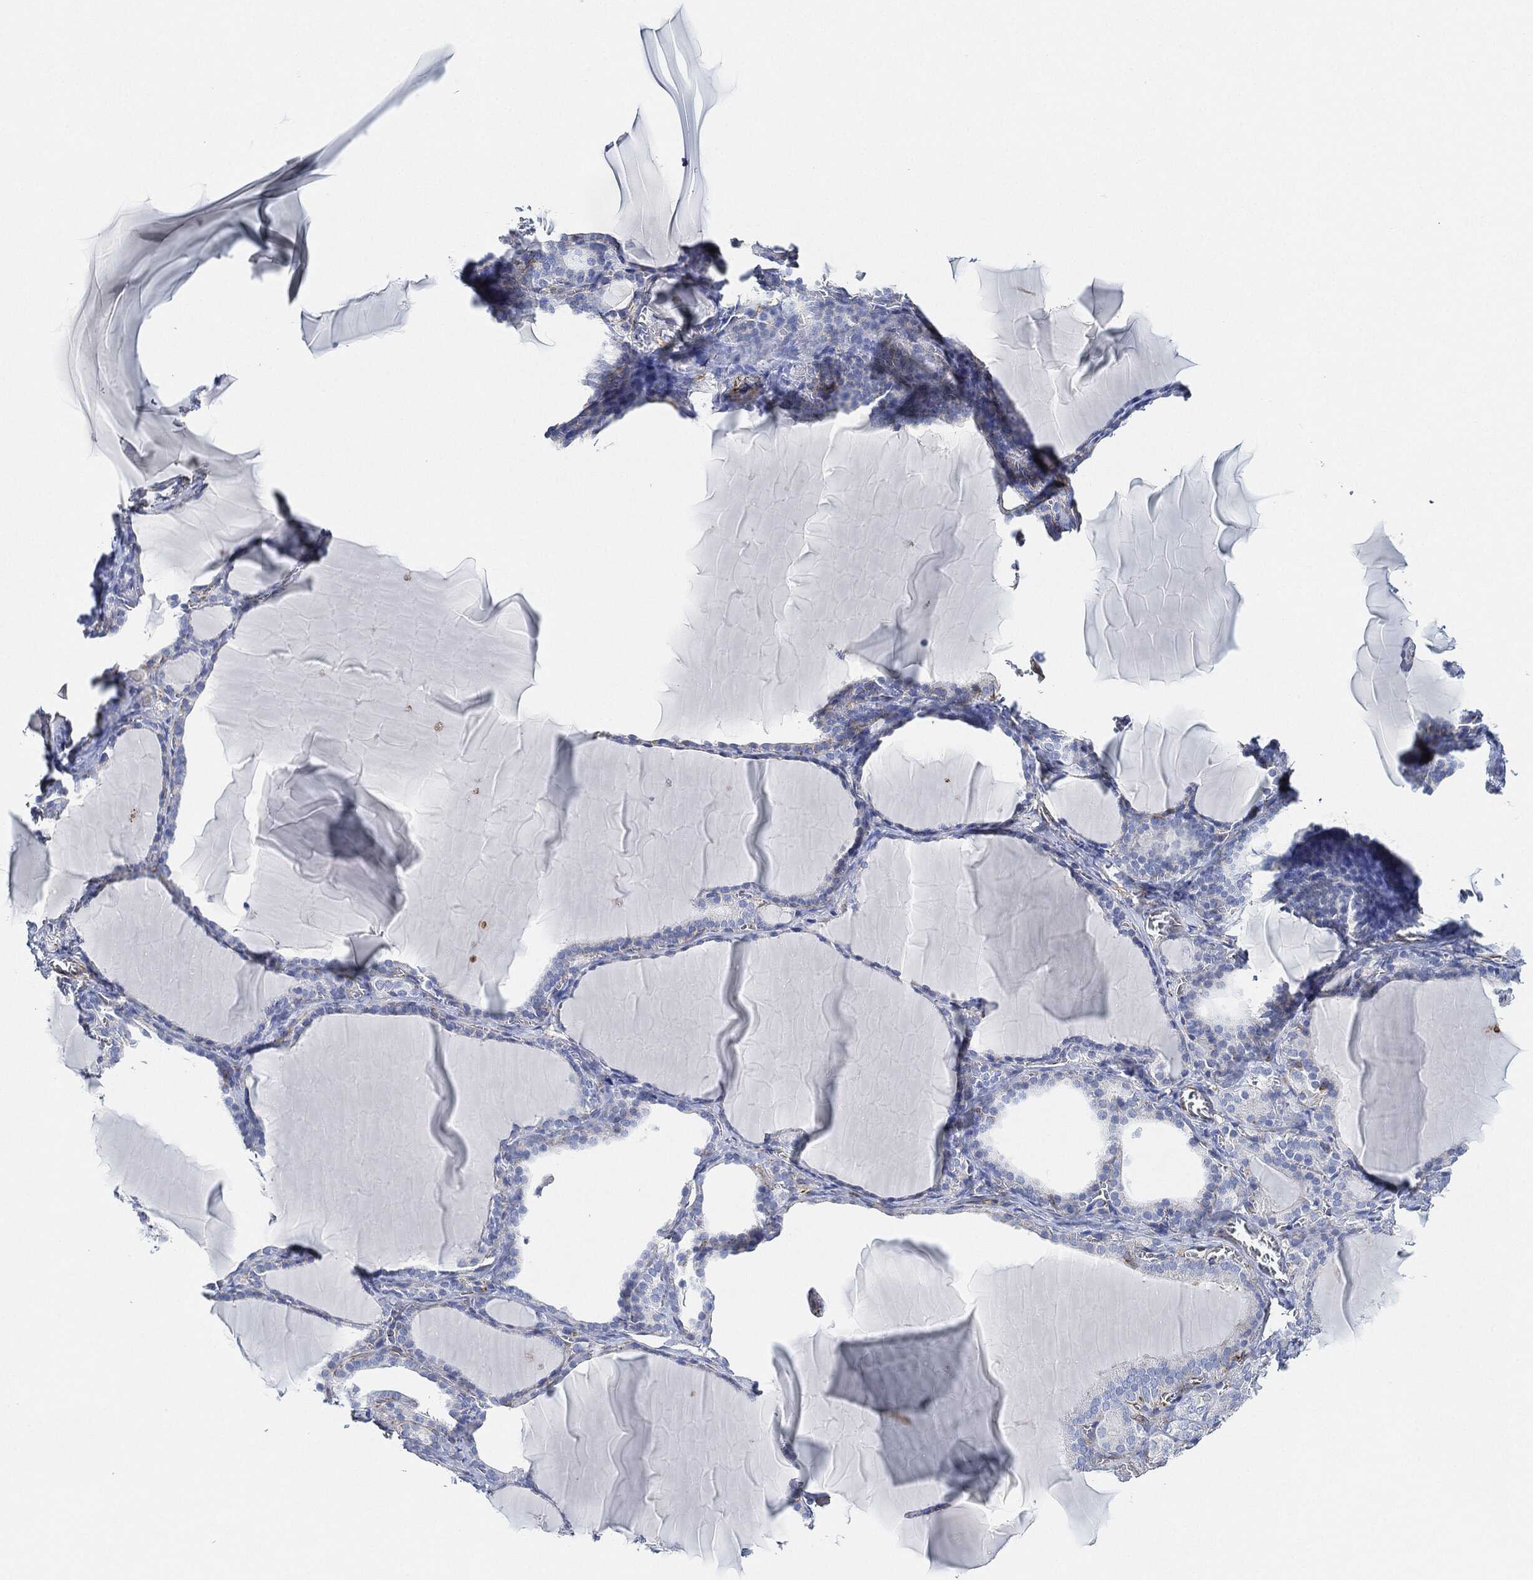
{"staining": {"intensity": "negative", "quantity": "none", "location": "none"}, "tissue": "thyroid gland", "cell_type": "Glandular cells", "image_type": "normal", "snomed": [{"axis": "morphology", "description": "Normal tissue, NOS"}, {"axis": "morphology", "description": "Hyperplasia, NOS"}, {"axis": "topography", "description": "Thyroid gland"}], "caption": "IHC micrograph of benign thyroid gland stained for a protein (brown), which shows no staining in glandular cells.", "gene": "THSD1", "patient": {"sex": "female", "age": 27}}